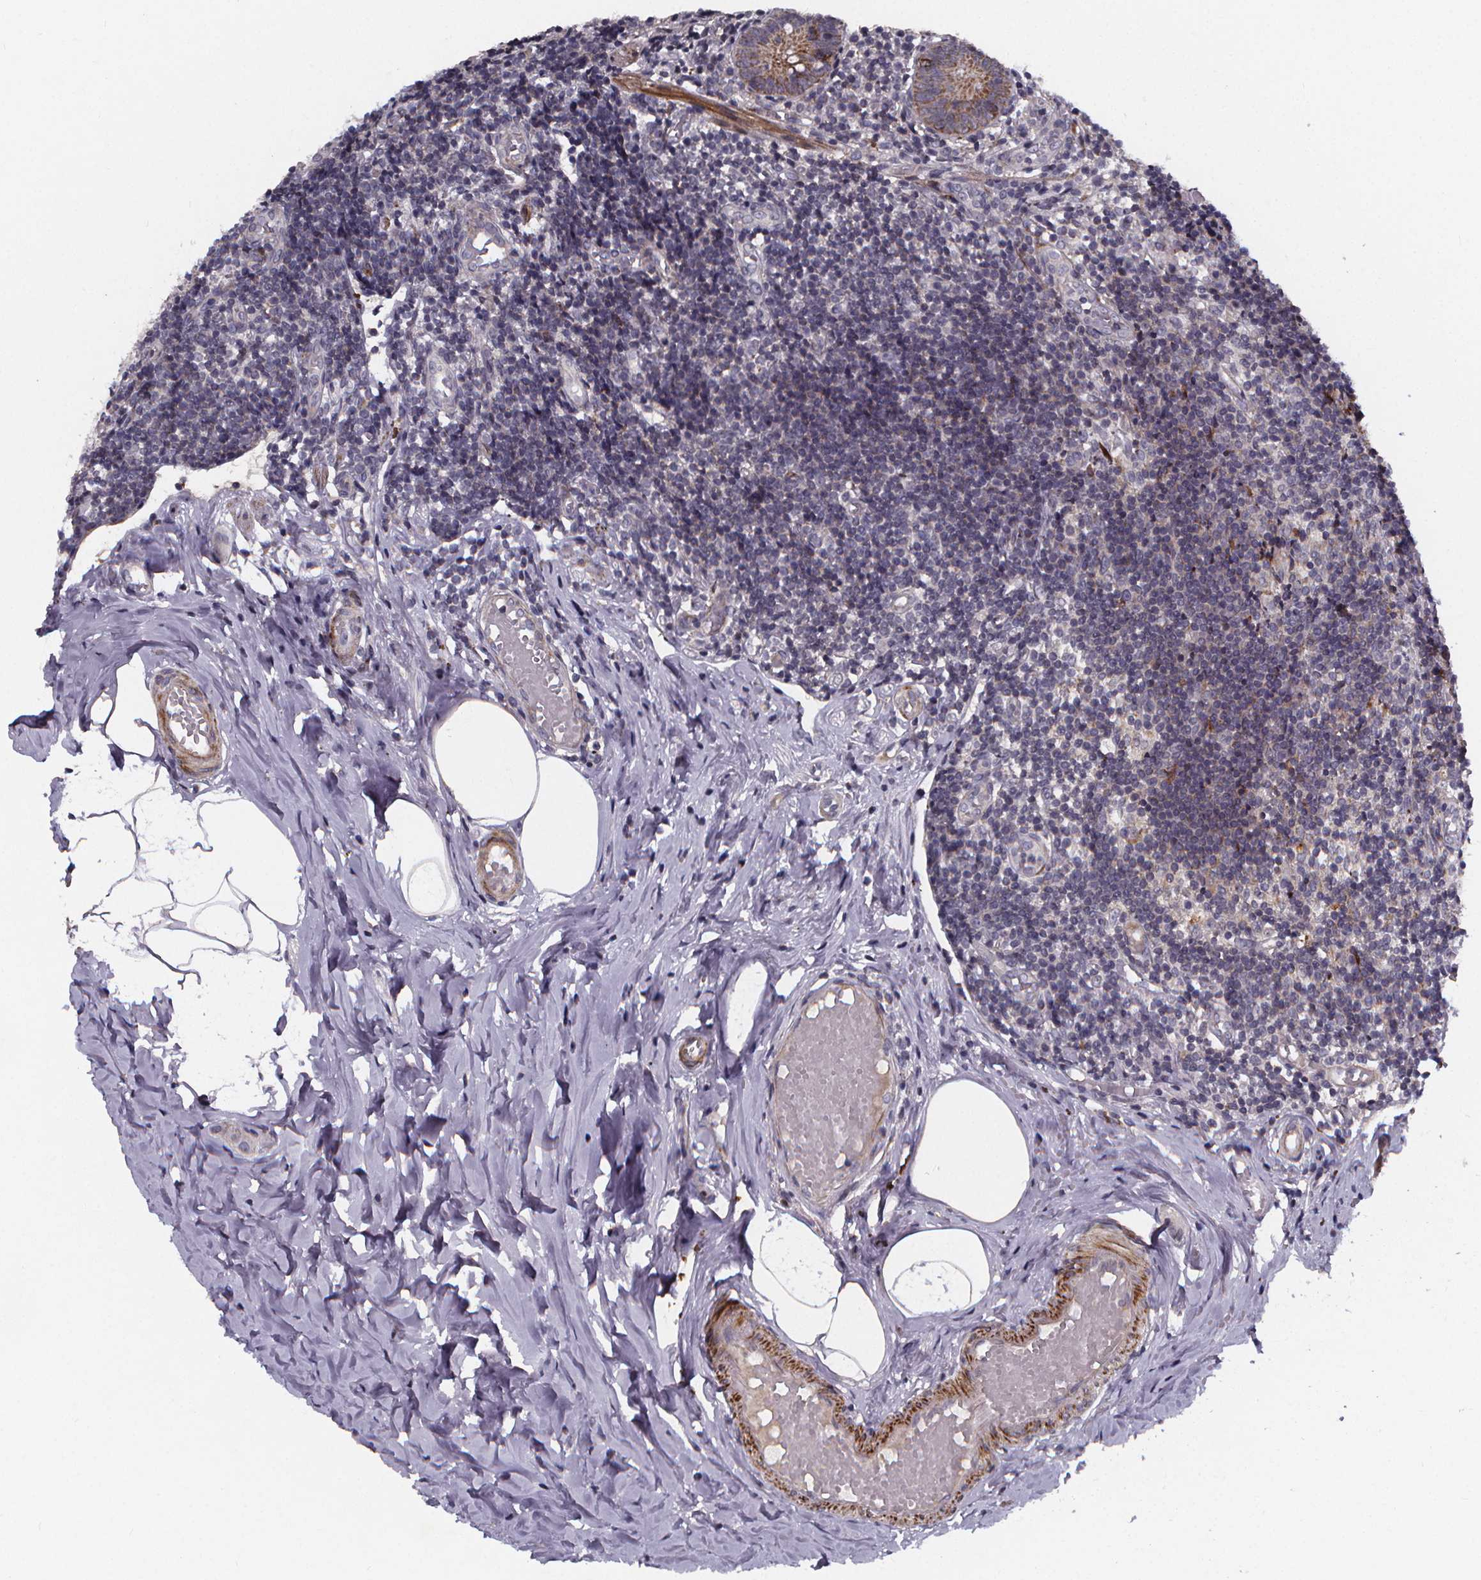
{"staining": {"intensity": "moderate", "quantity": "25%-75%", "location": "cytoplasmic/membranous"}, "tissue": "appendix", "cell_type": "Glandular cells", "image_type": "normal", "snomed": [{"axis": "morphology", "description": "Normal tissue, NOS"}, {"axis": "topography", "description": "Appendix"}], "caption": "IHC (DAB (3,3'-diaminobenzidine)) staining of unremarkable appendix displays moderate cytoplasmic/membranous protein expression in about 25%-75% of glandular cells. Nuclei are stained in blue.", "gene": "FBXW2", "patient": {"sex": "female", "age": 32}}